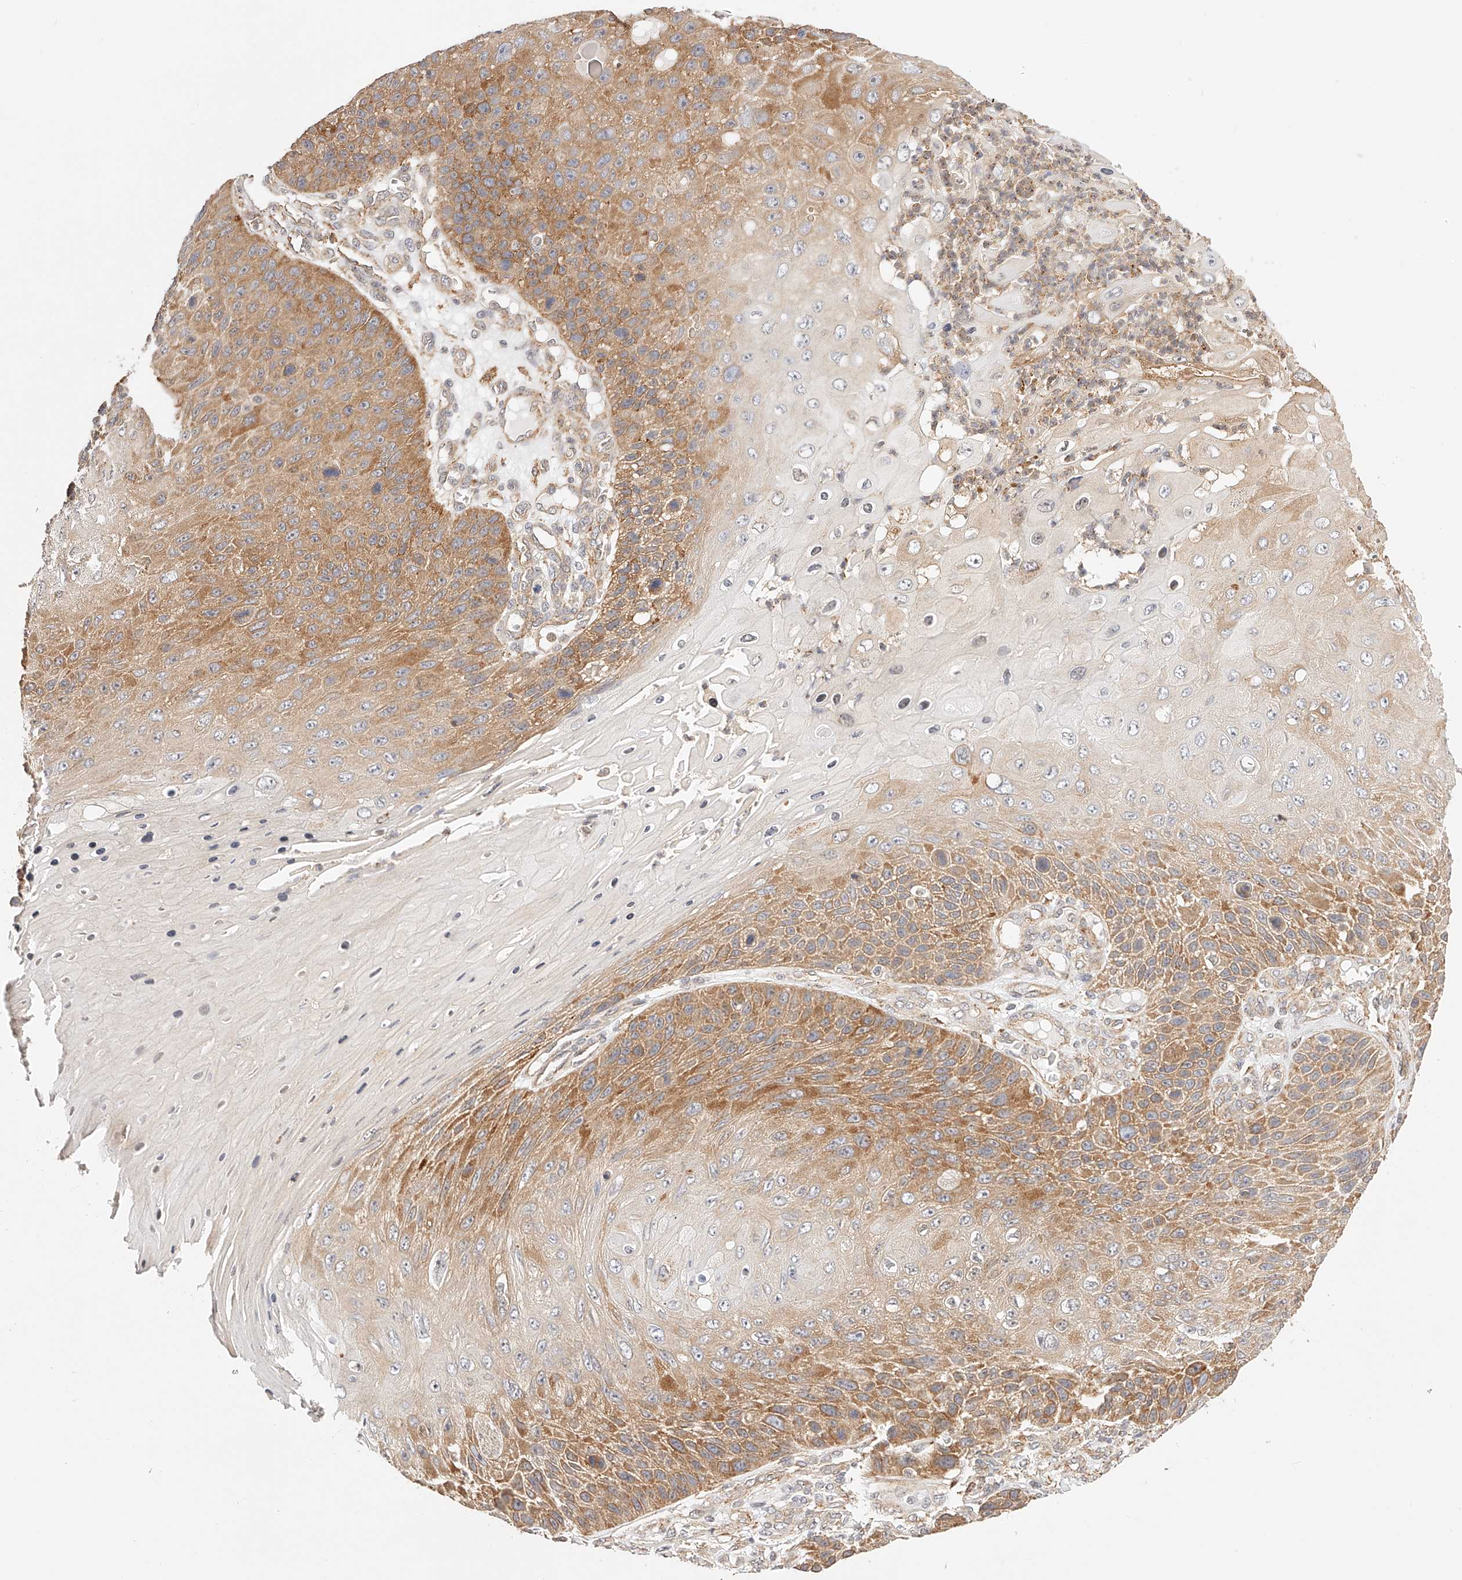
{"staining": {"intensity": "moderate", "quantity": ">75%", "location": "cytoplasmic/membranous"}, "tissue": "skin cancer", "cell_type": "Tumor cells", "image_type": "cancer", "snomed": [{"axis": "morphology", "description": "Squamous cell carcinoma, NOS"}, {"axis": "topography", "description": "Skin"}], "caption": "Protein staining reveals moderate cytoplasmic/membranous staining in approximately >75% of tumor cells in skin cancer (squamous cell carcinoma). The staining was performed using DAB, with brown indicating positive protein expression. Nuclei are stained blue with hematoxylin.", "gene": "SYNC", "patient": {"sex": "female", "age": 88}}